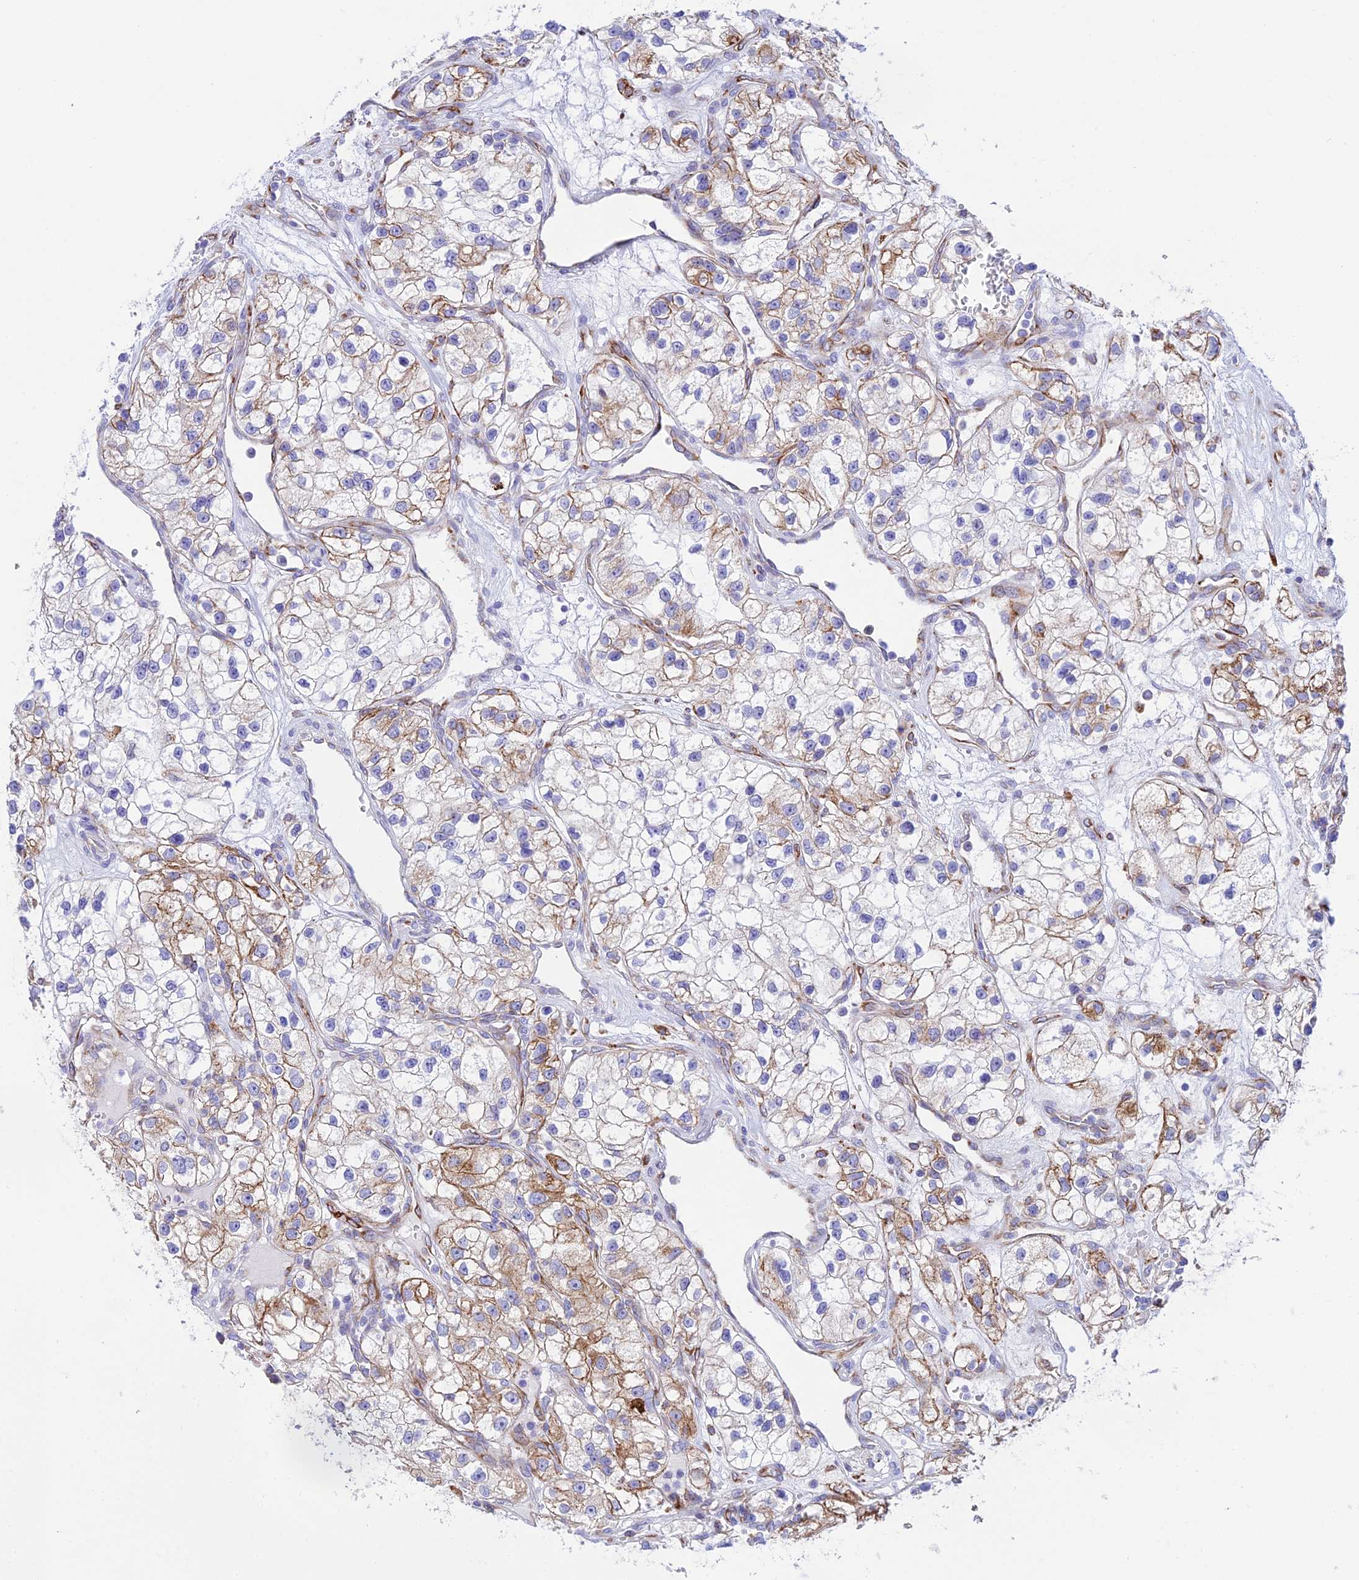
{"staining": {"intensity": "moderate", "quantity": "<25%", "location": "cytoplasmic/membranous"}, "tissue": "renal cancer", "cell_type": "Tumor cells", "image_type": "cancer", "snomed": [{"axis": "morphology", "description": "Adenocarcinoma, NOS"}, {"axis": "topography", "description": "Kidney"}], "caption": "Protein expression analysis of human adenocarcinoma (renal) reveals moderate cytoplasmic/membranous expression in approximately <25% of tumor cells.", "gene": "TUBGCP6", "patient": {"sex": "female", "age": 57}}